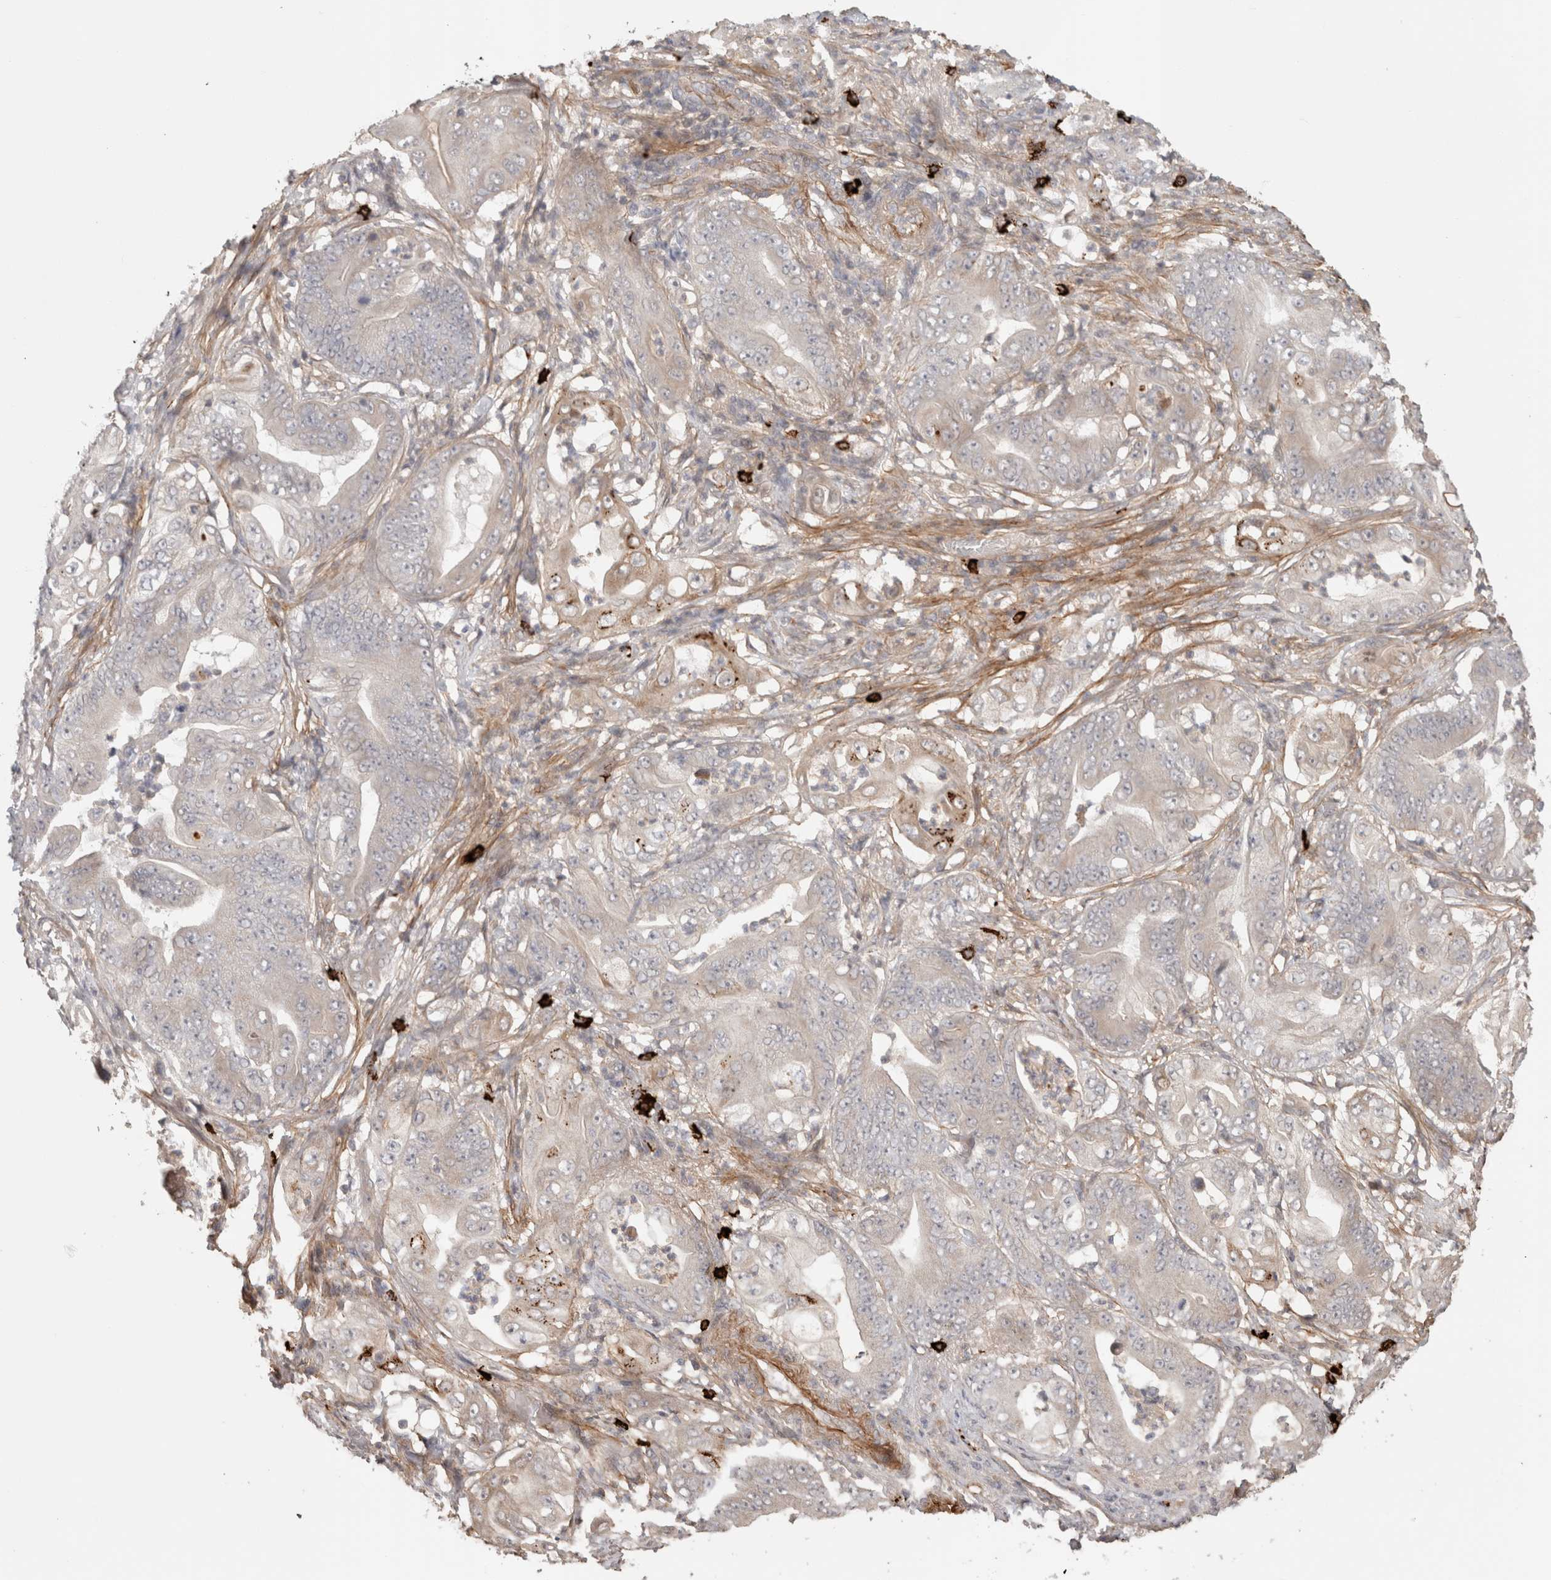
{"staining": {"intensity": "negative", "quantity": "none", "location": "none"}, "tissue": "stomach cancer", "cell_type": "Tumor cells", "image_type": "cancer", "snomed": [{"axis": "morphology", "description": "Adenocarcinoma, NOS"}, {"axis": "topography", "description": "Stomach"}], "caption": "Immunohistochemistry (IHC) of stomach cancer (adenocarcinoma) exhibits no expression in tumor cells. Nuclei are stained in blue.", "gene": "HSPG2", "patient": {"sex": "female", "age": 73}}